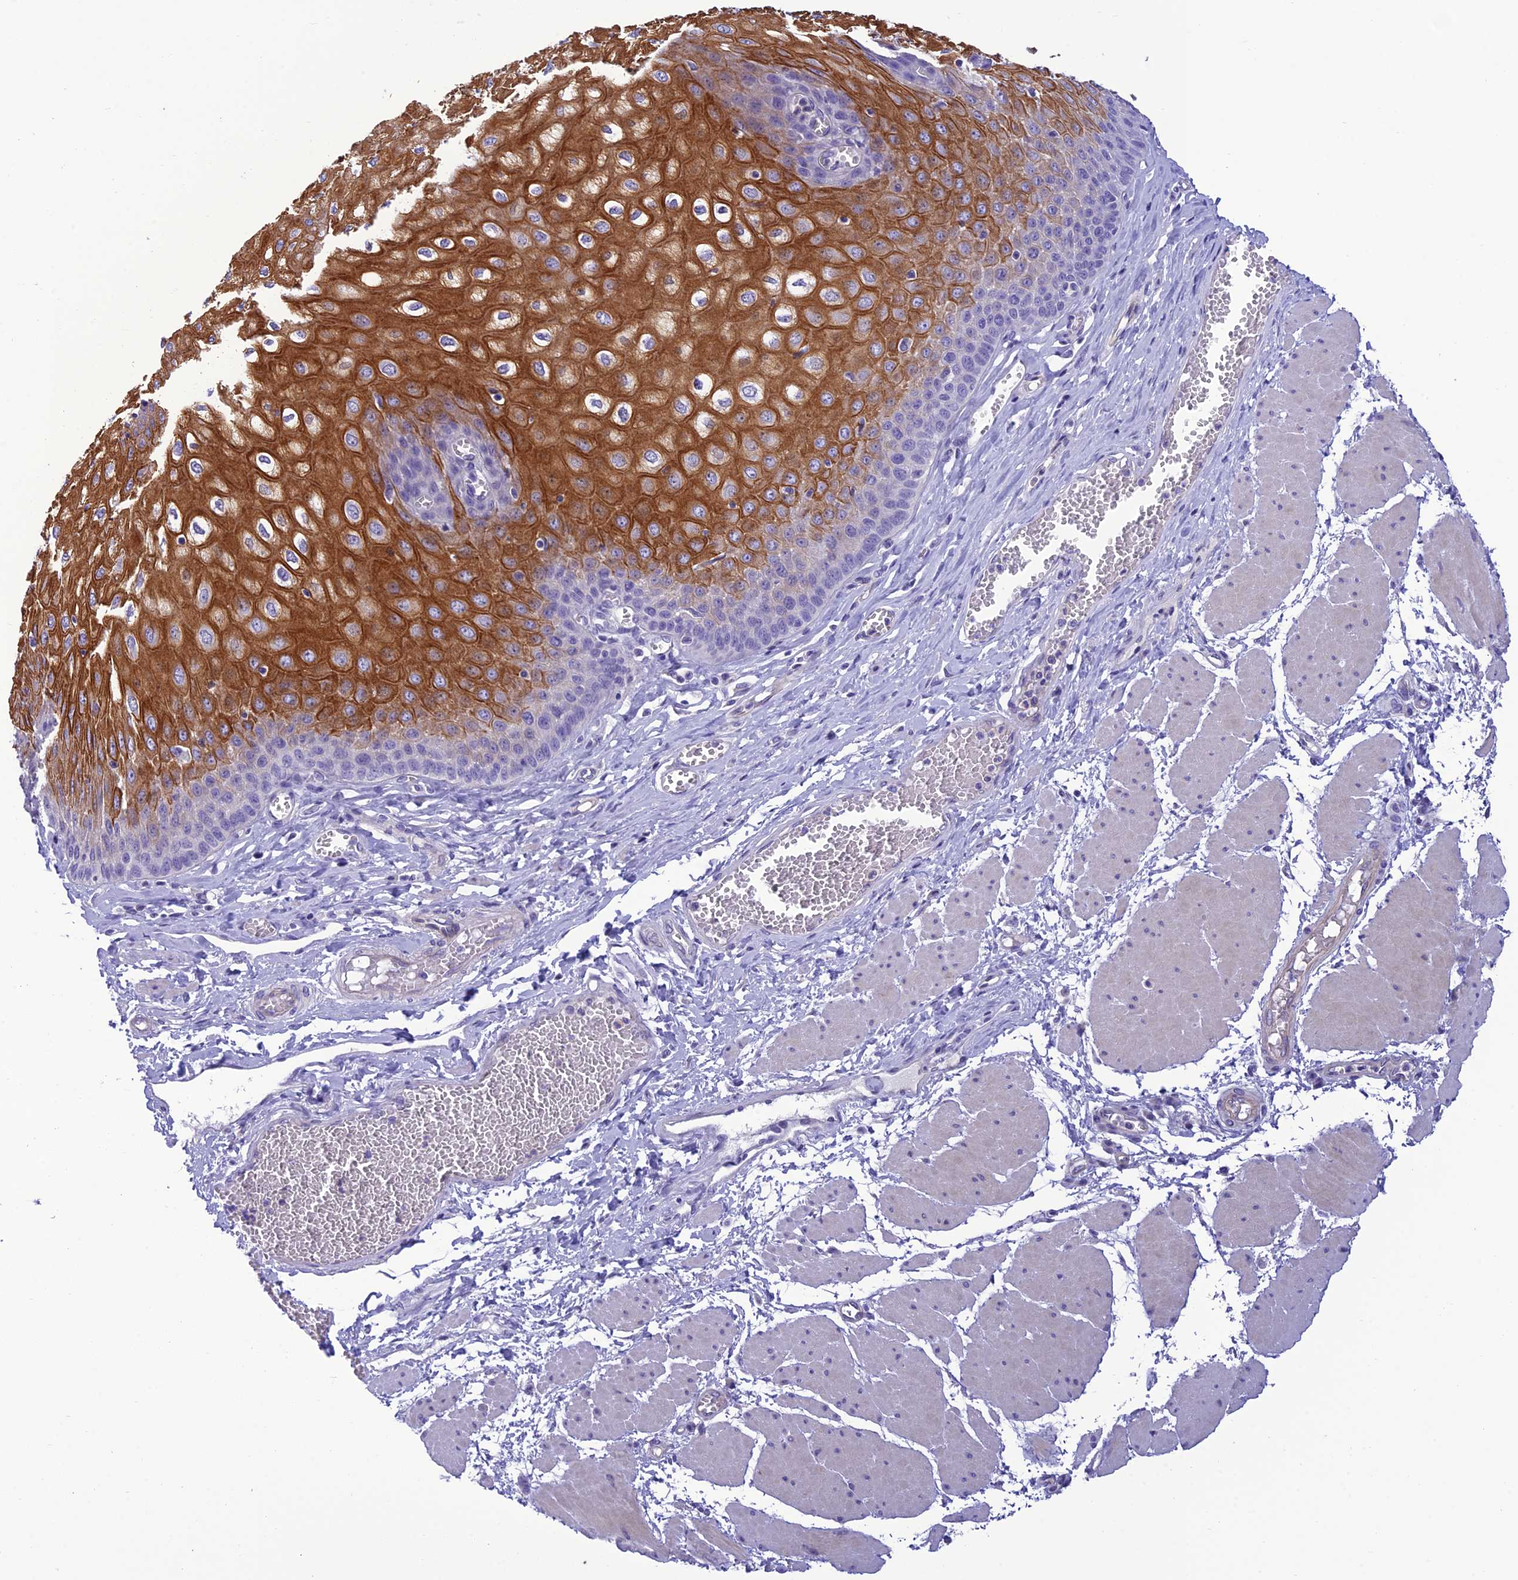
{"staining": {"intensity": "strong", "quantity": "<25%", "location": "cytoplasmic/membranous"}, "tissue": "esophagus", "cell_type": "Squamous epithelial cells", "image_type": "normal", "snomed": [{"axis": "morphology", "description": "Normal tissue, NOS"}, {"axis": "topography", "description": "Esophagus"}], "caption": "Immunohistochemical staining of unremarkable esophagus reveals strong cytoplasmic/membranous protein expression in approximately <25% of squamous epithelial cells.", "gene": "C17orf67", "patient": {"sex": "male", "age": 60}}